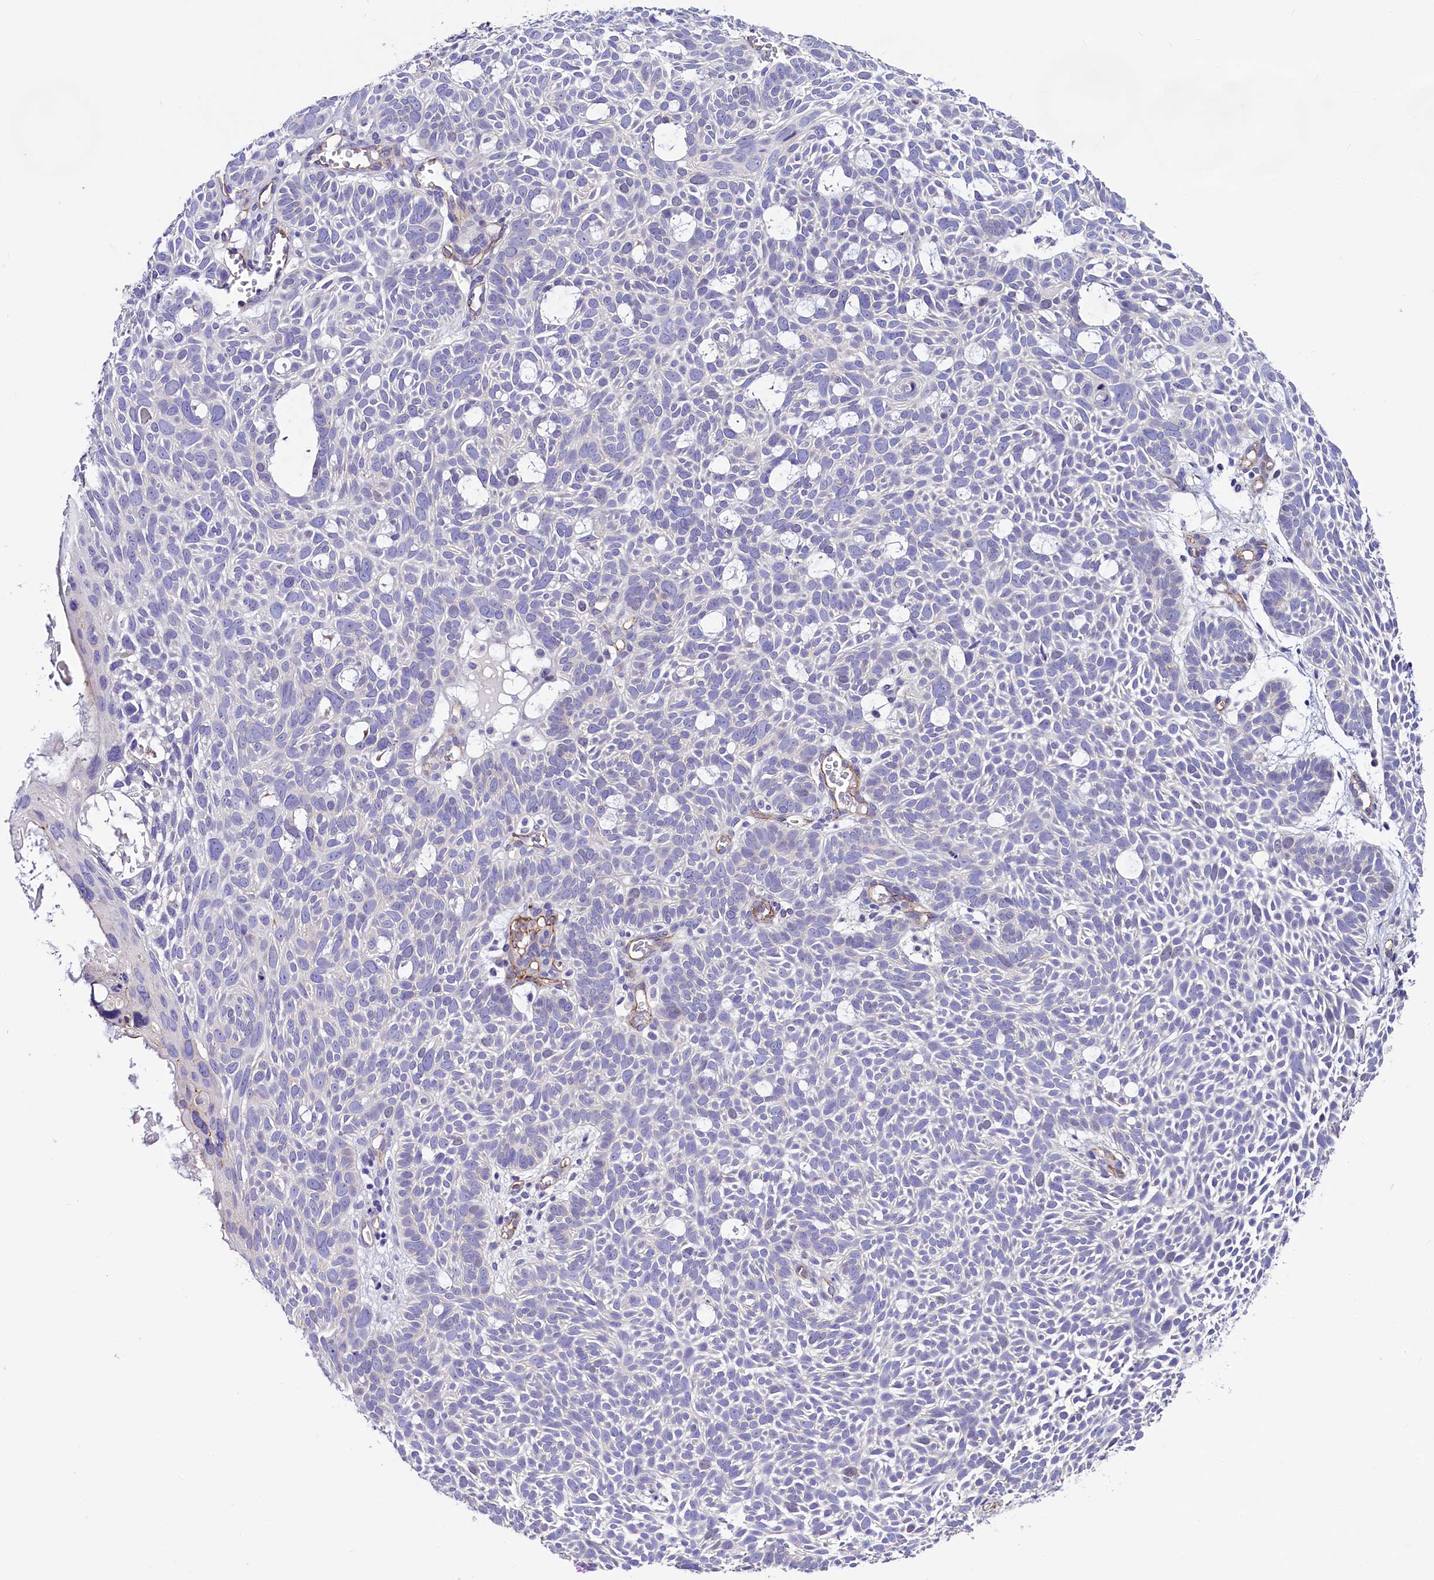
{"staining": {"intensity": "negative", "quantity": "none", "location": "none"}, "tissue": "skin cancer", "cell_type": "Tumor cells", "image_type": "cancer", "snomed": [{"axis": "morphology", "description": "Basal cell carcinoma"}, {"axis": "topography", "description": "Skin"}], "caption": "This is a image of immunohistochemistry (IHC) staining of basal cell carcinoma (skin), which shows no staining in tumor cells.", "gene": "SLF1", "patient": {"sex": "male", "age": 69}}